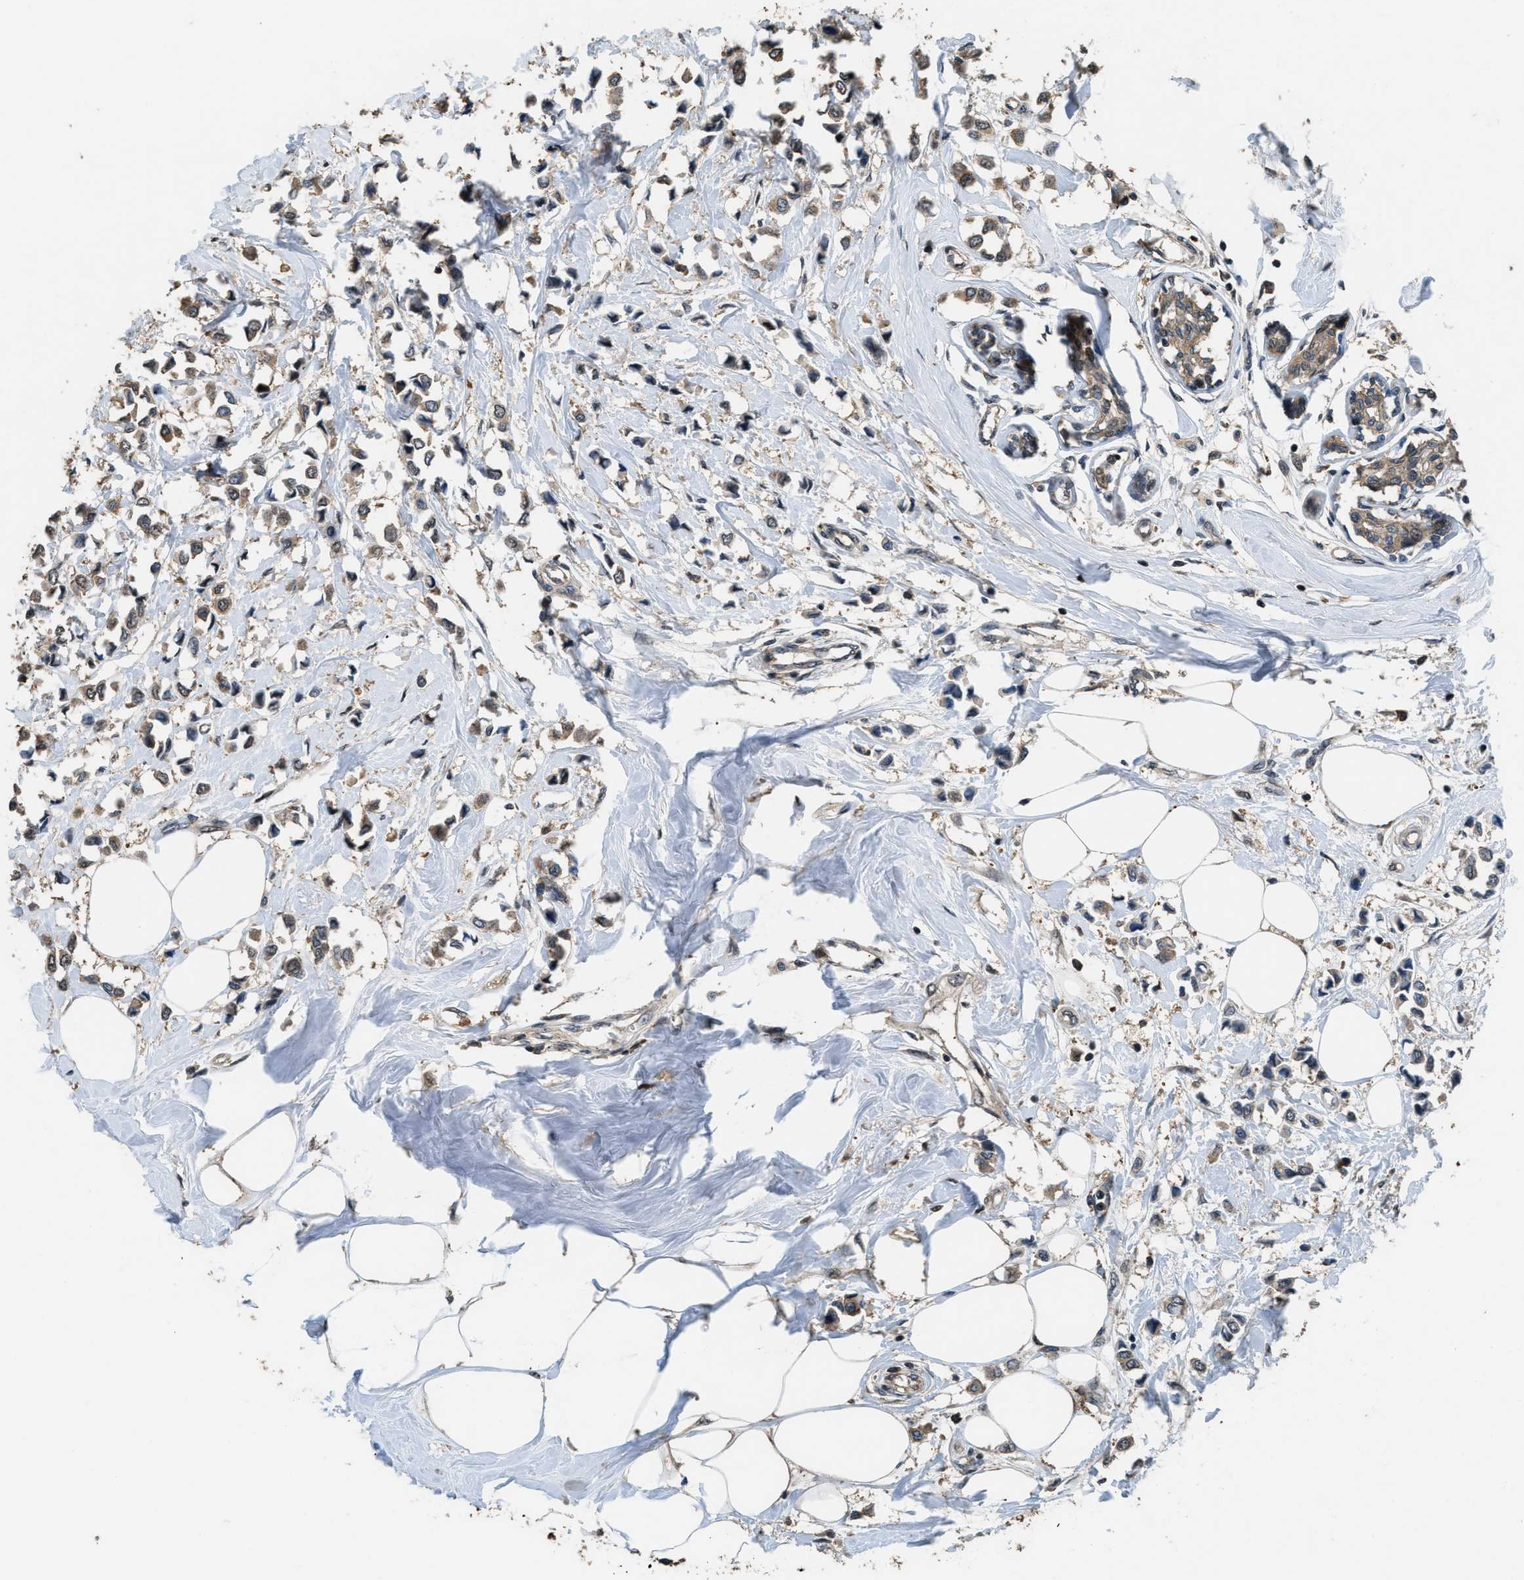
{"staining": {"intensity": "weak", "quantity": ">75%", "location": "cytoplasmic/membranous"}, "tissue": "breast cancer", "cell_type": "Tumor cells", "image_type": "cancer", "snomed": [{"axis": "morphology", "description": "Lobular carcinoma"}, {"axis": "topography", "description": "Breast"}], "caption": "Tumor cells demonstrate low levels of weak cytoplasmic/membranous staining in about >75% of cells in human breast cancer. (IHC, brightfield microscopy, high magnification).", "gene": "CTBS", "patient": {"sex": "female", "age": 51}}